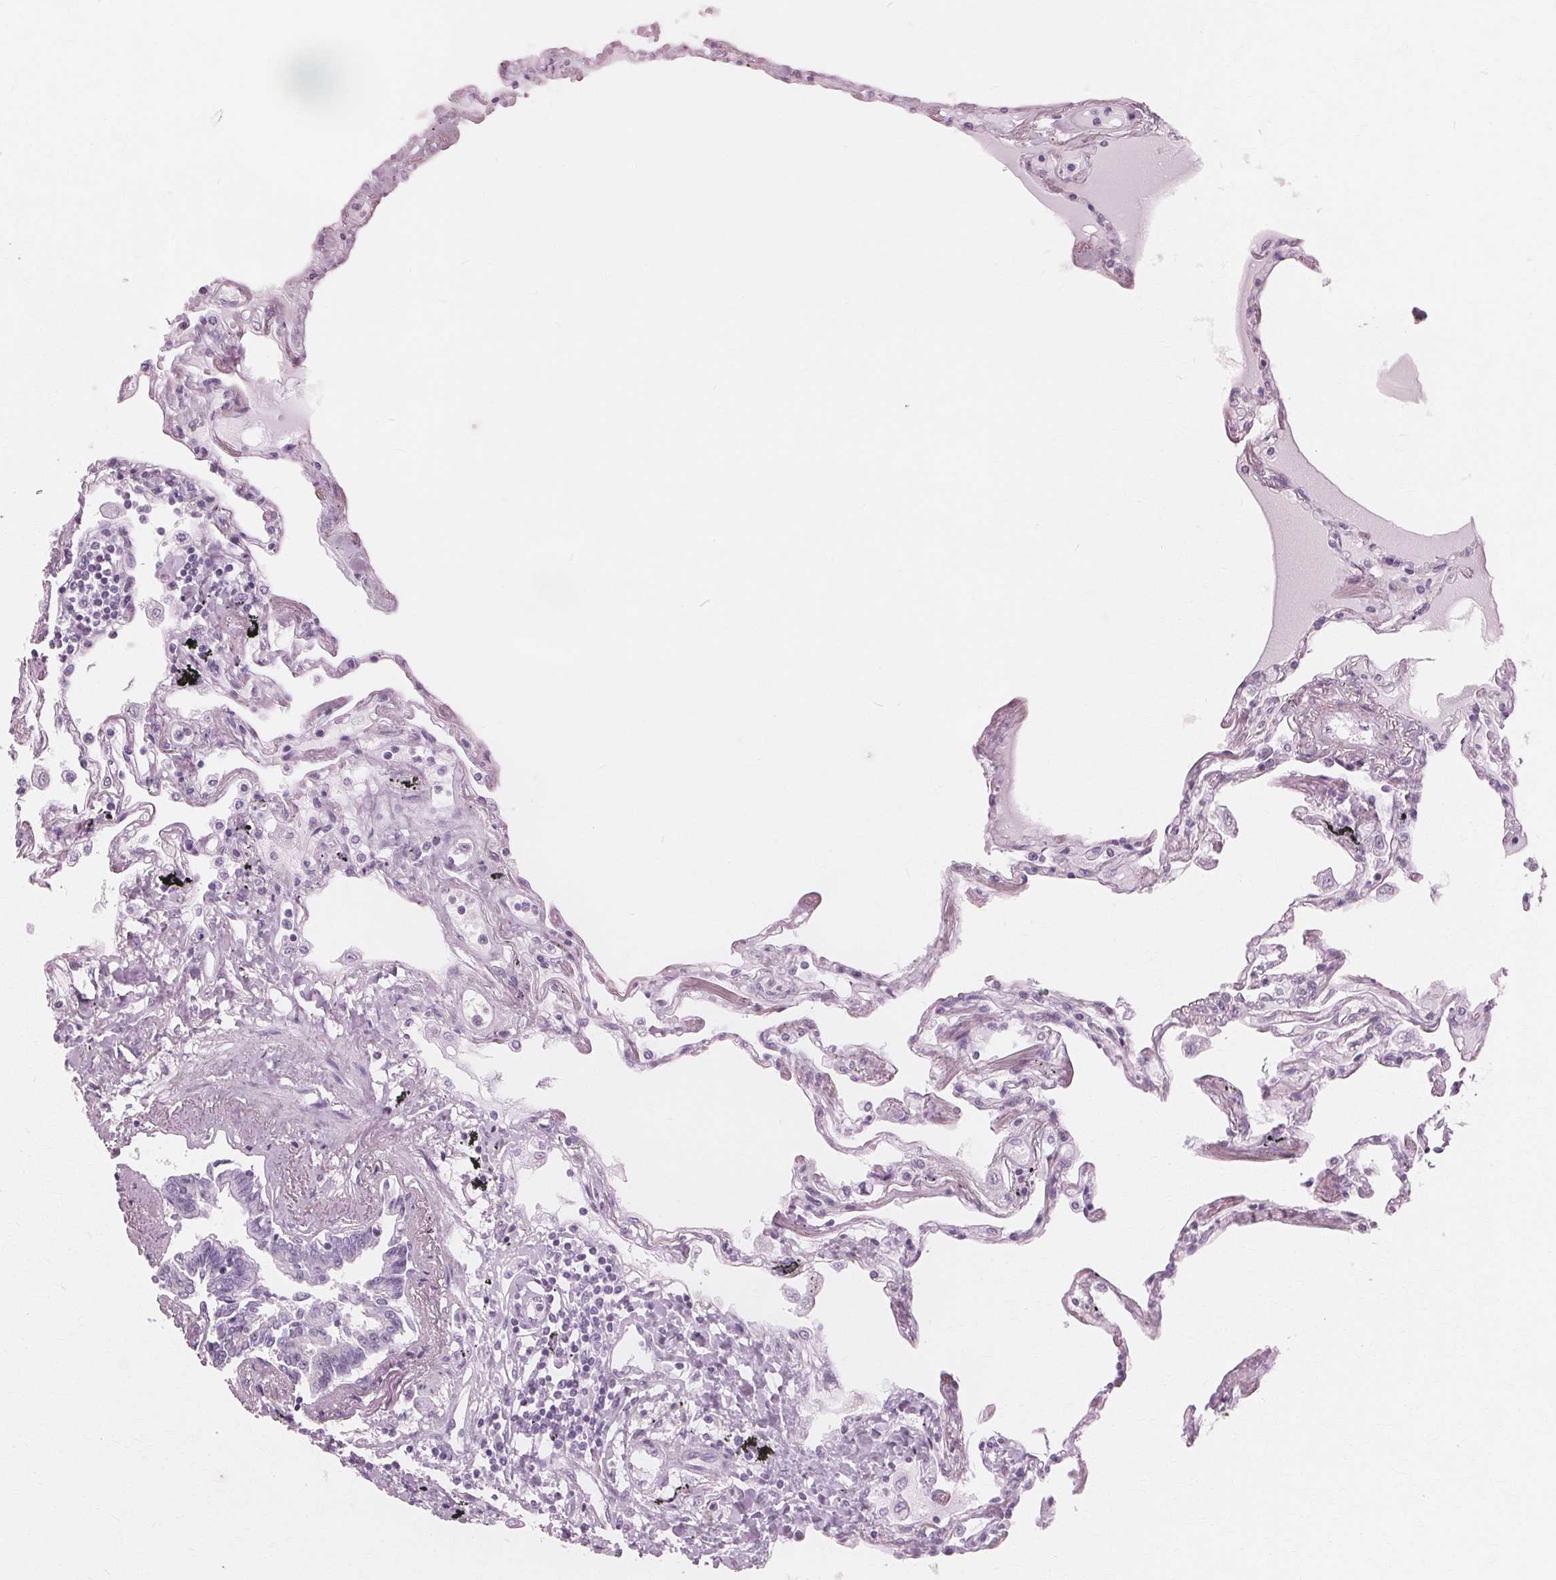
{"staining": {"intensity": "negative", "quantity": "none", "location": "none"}, "tissue": "lung", "cell_type": "Alveolar cells", "image_type": "normal", "snomed": [{"axis": "morphology", "description": "Normal tissue, NOS"}, {"axis": "morphology", "description": "Adenocarcinoma, NOS"}, {"axis": "topography", "description": "Cartilage tissue"}, {"axis": "topography", "description": "Lung"}], "caption": "Protein analysis of normal lung displays no significant positivity in alveolar cells. Brightfield microscopy of immunohistochemistry (IHC) stained with DAB (brown) and hematoxylin (blue), captured at high magnification.", "gene": "DNASE2", "patient": {"sex": "female", "age": 67}}